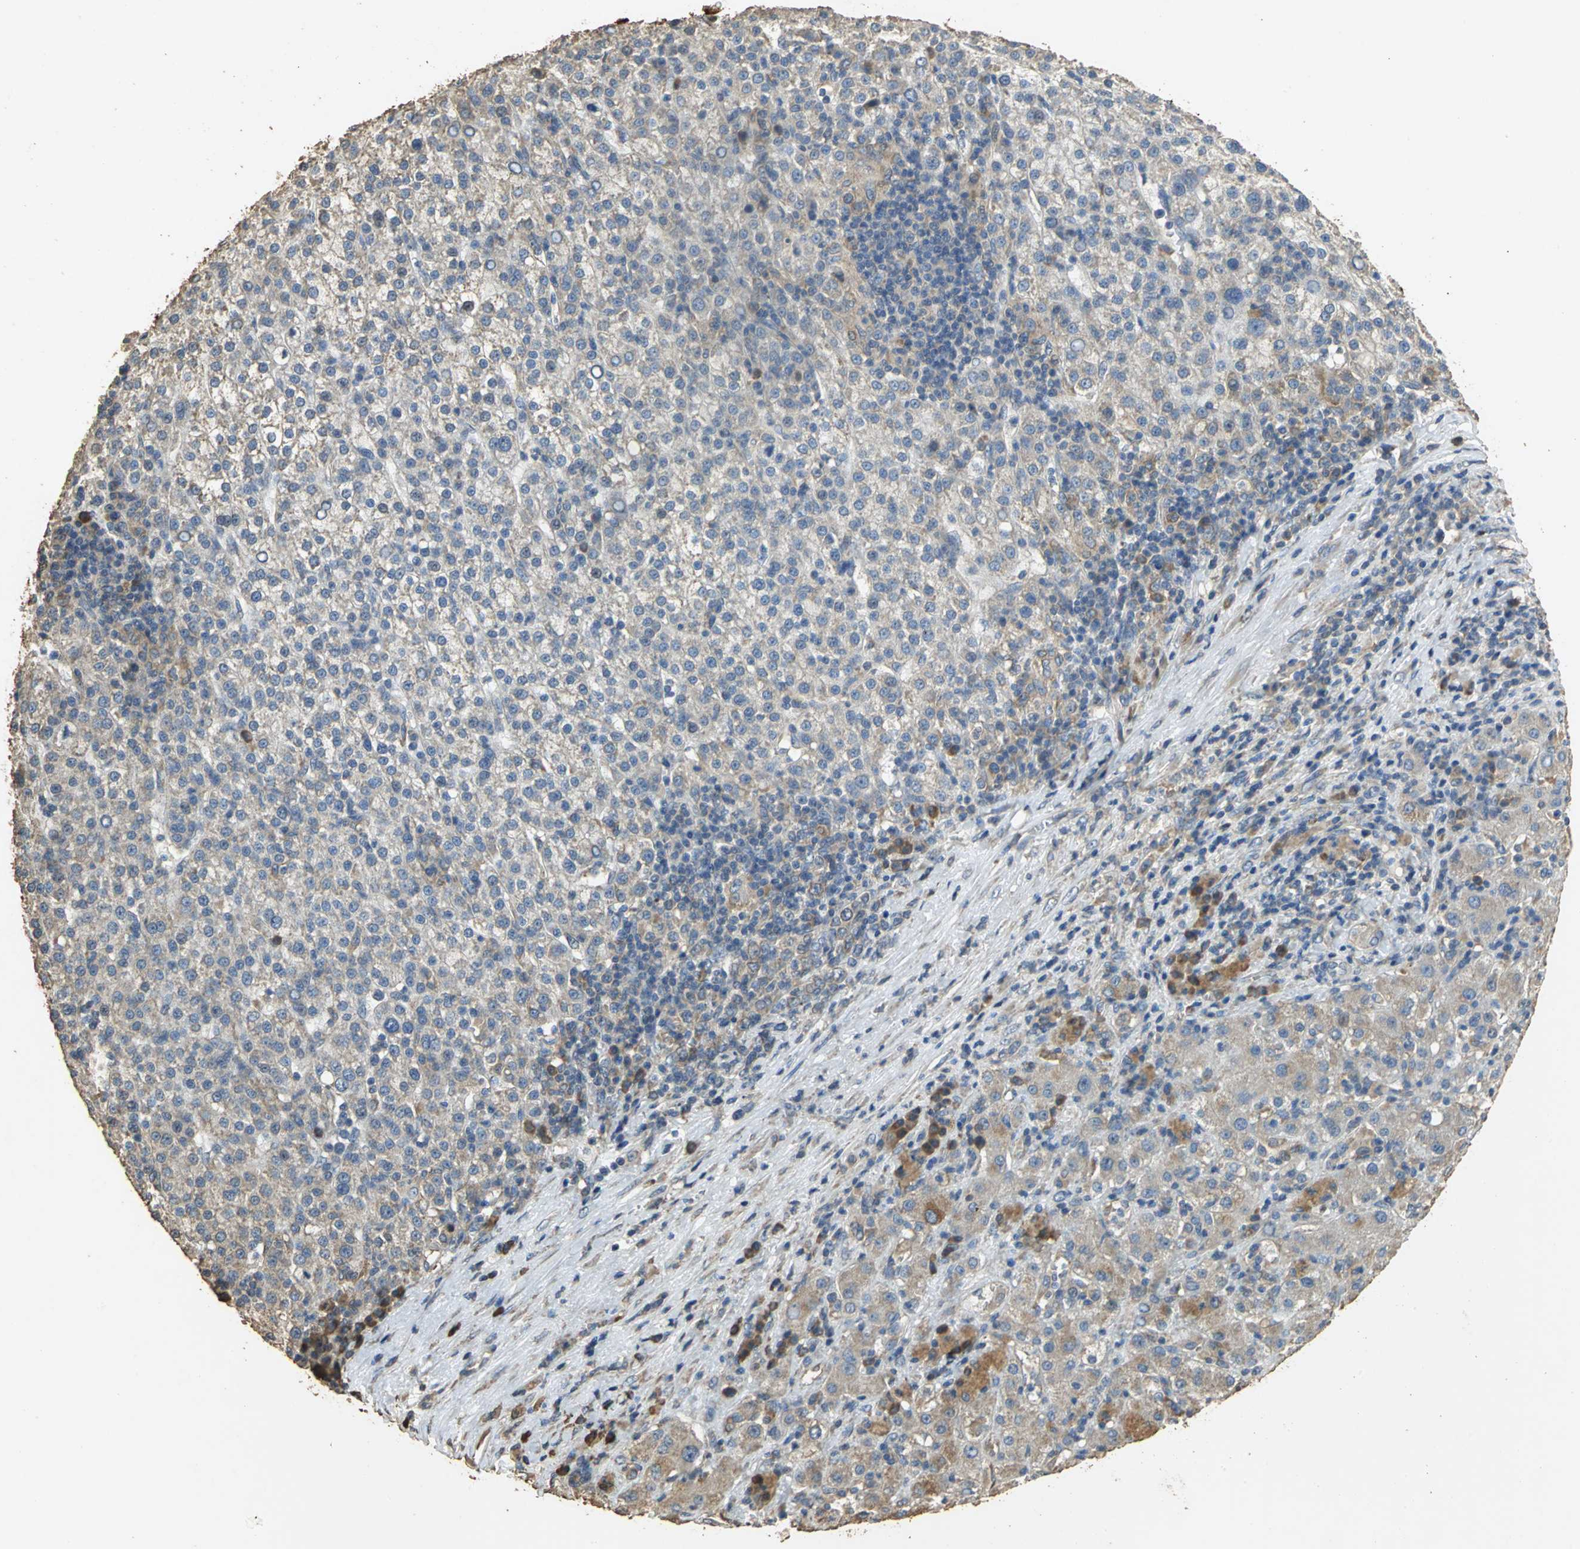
{"staining": {"intensity": "weak", "quantity": ">75%", "location": "cytoplasmic/membranous"}, "tissue": "liver cancer", "cell_type": "Tumor cells", "image_type": "cancer", "snomed": [{"axis": "morphology", "description": "Carcinoma, Hepatocellular, NOS"}, {"axis": "topography", "description": "Liver"}], "caption": "Protein staining of liver cancer tissue displays weak cytoplasmic/membranous expression in about >75% of tumor cells.", "gene": "ACSL4", "patient": {"sex": "female", "age": 58}}